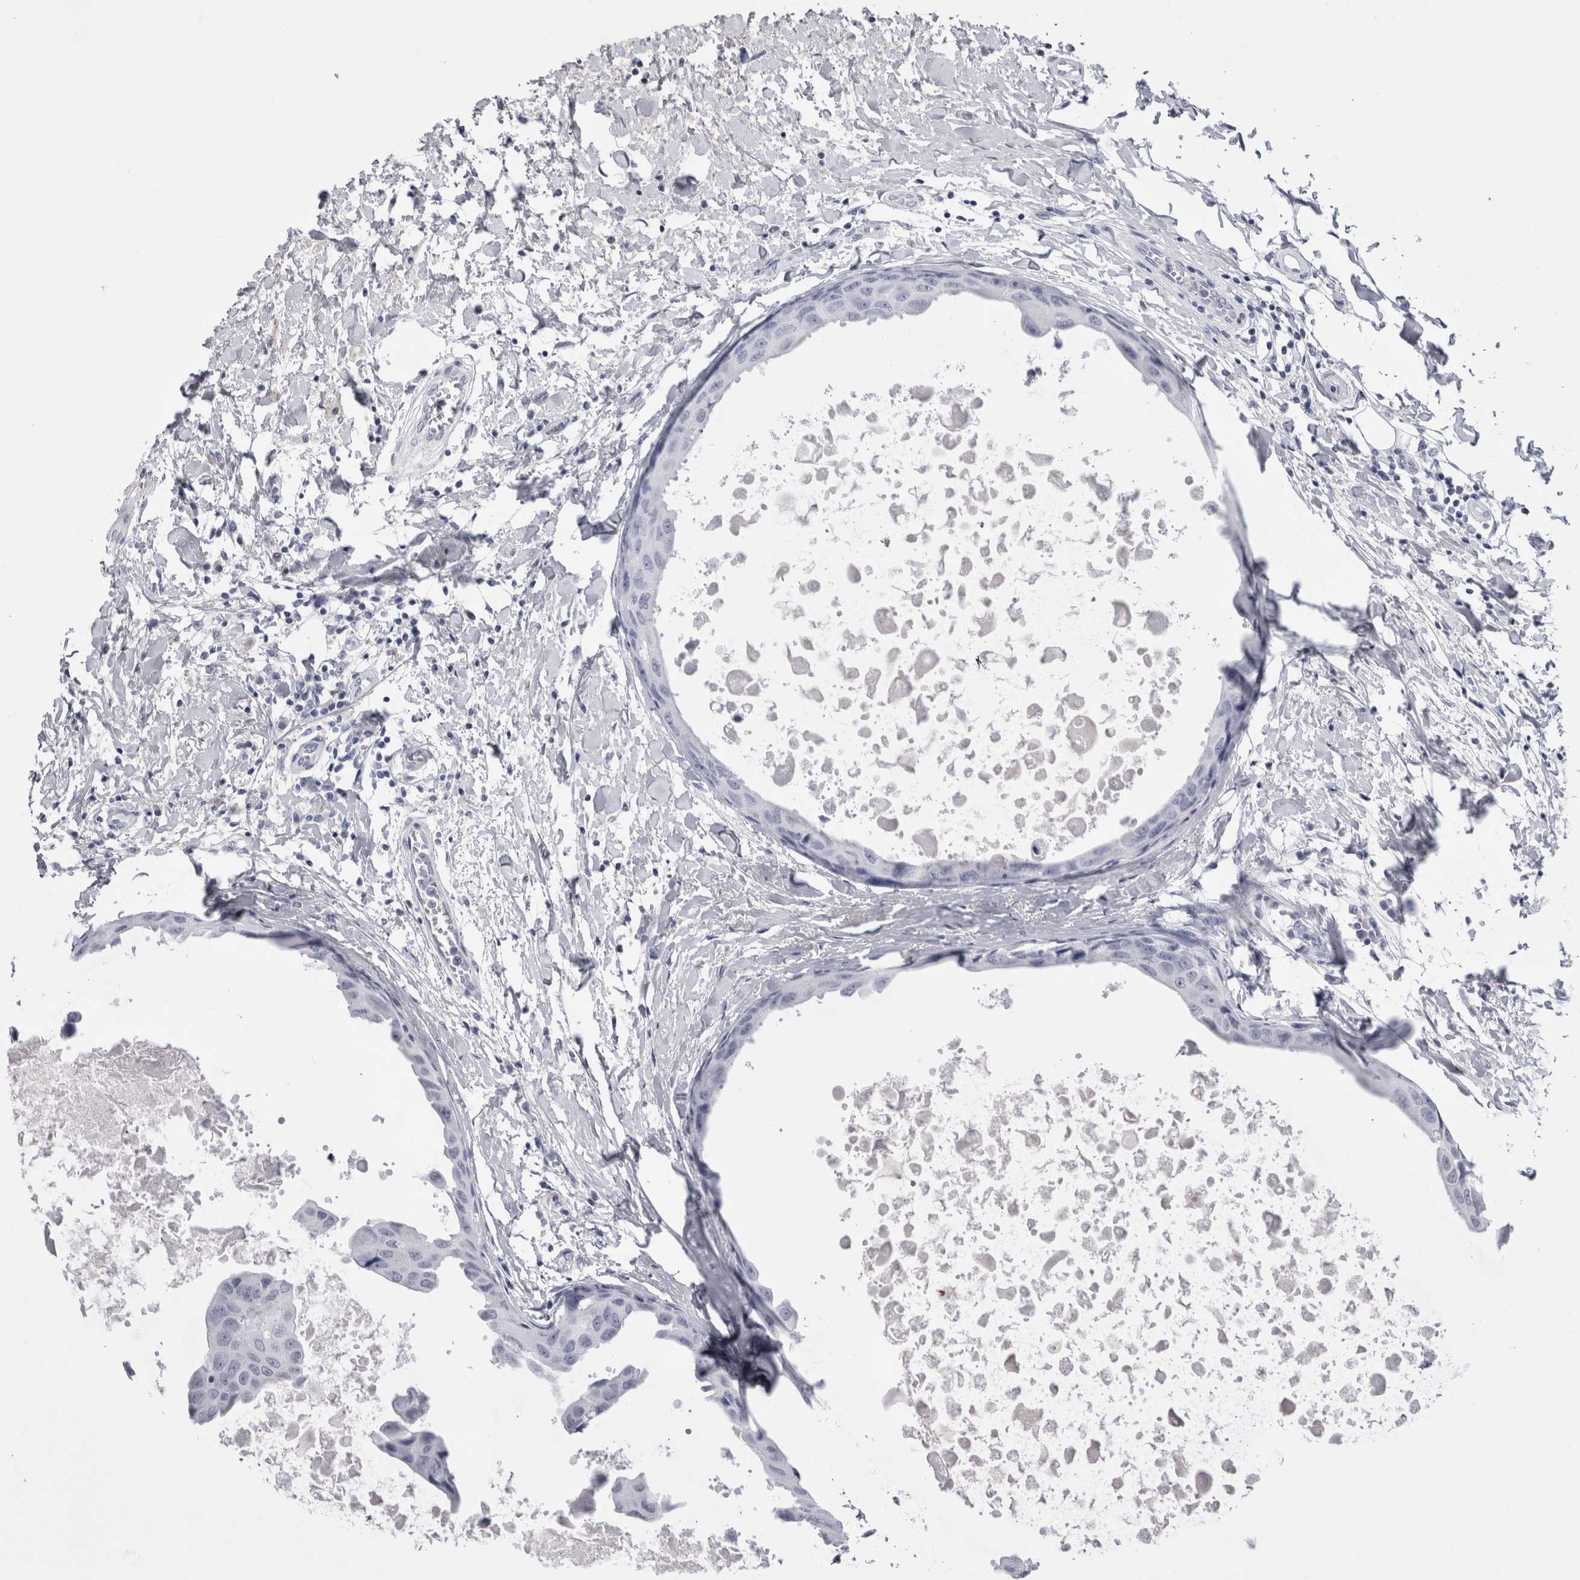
{"staining": {"intensity": "negative", "quantity": "none", "location": "none"}, "tissue": "breast cancer", "cell_type": "Tumor cells", "image_type": "cancer", "snomed": [{"axis": "morphology", "description": "Duct carcinoma"}, {"axis": "topography", "description": "Breast"}], "caption": "Immunohistochemistry (IHC) micrograph of breast intraductal carcinoma stained for a protein (brown), which demonstrates no staining in tumor cells. The staining is performed using DAB brown chromogen with nuclei counter-stained in using hematoxylin.", "gene": "CDHR5", "patient": {"sex": "female", "age": 27}}